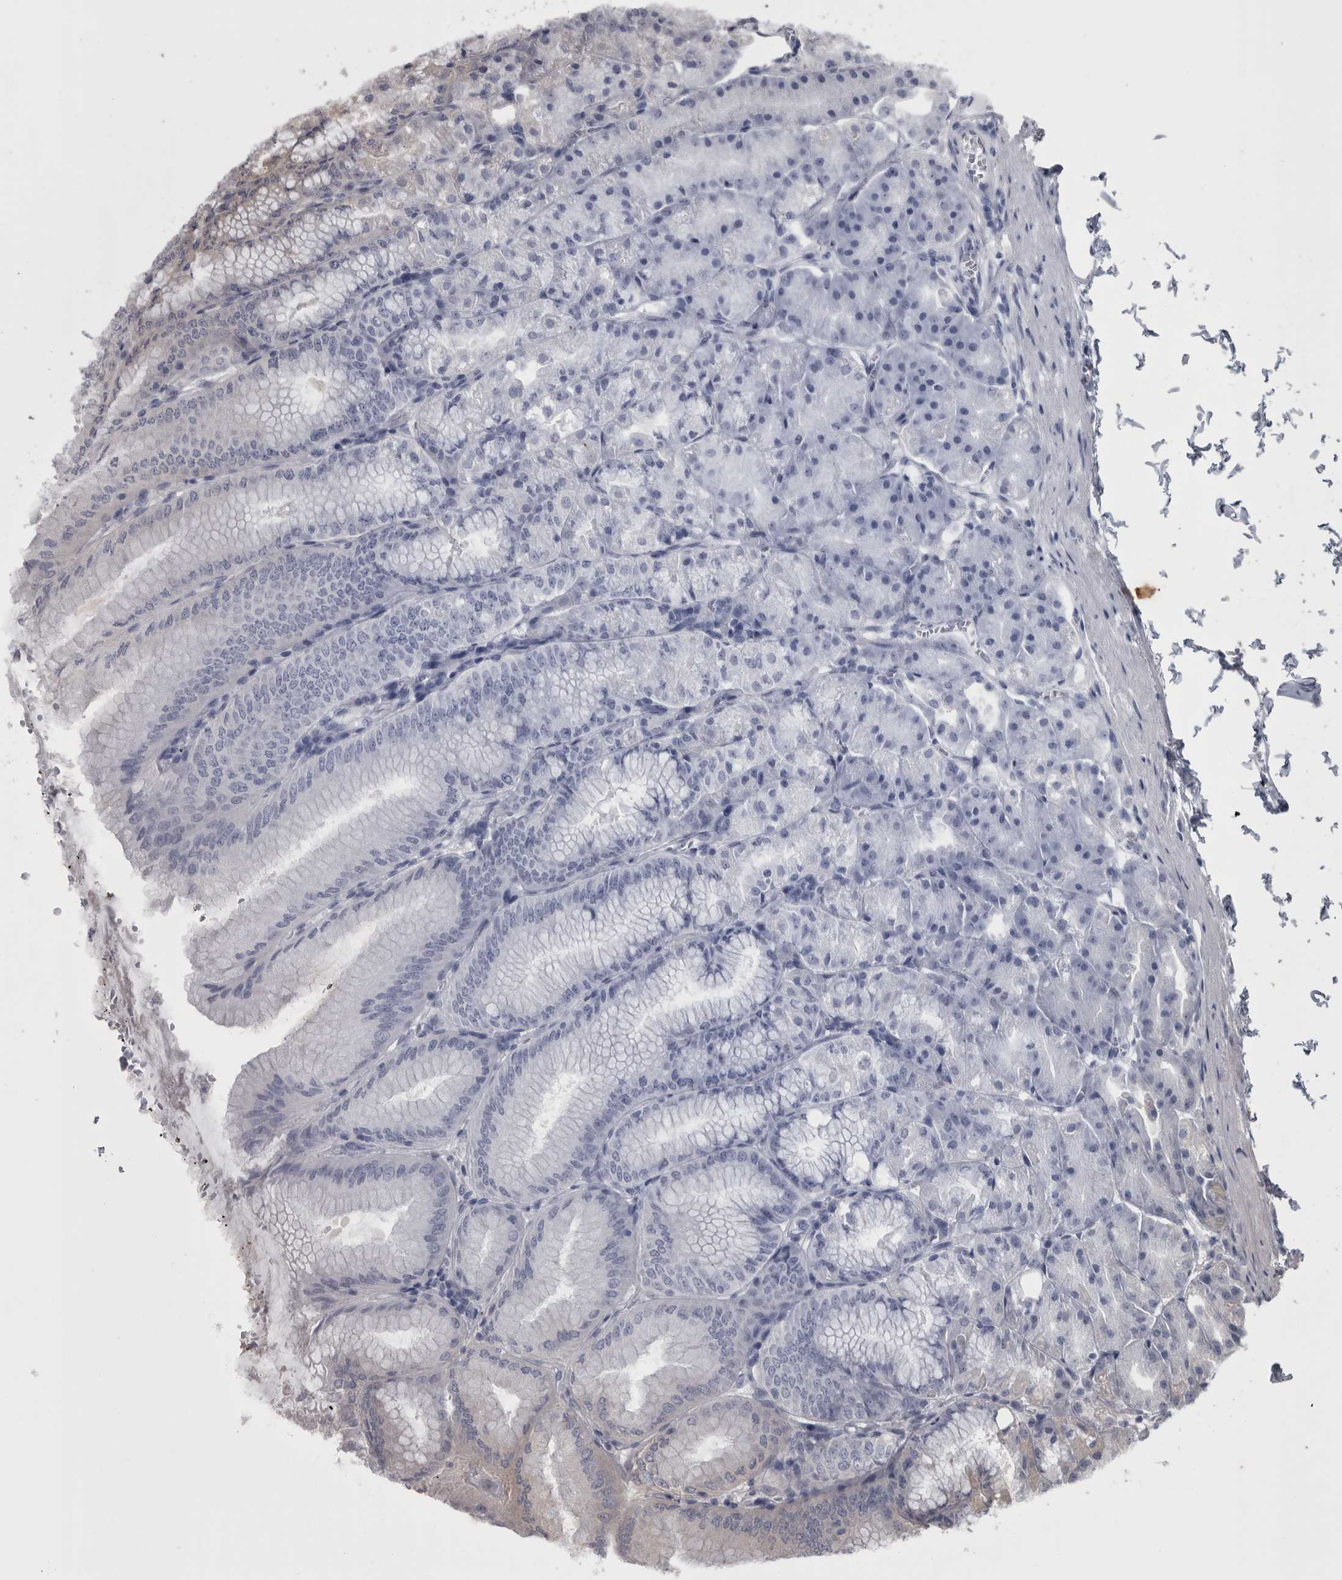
{"staining": {"intensity": "negative", "quantity": "none", "location": "none"}, "tissue": "stomach", "cell_type": "Glandular cells", "image_type": "normal", "snomed": [{"axis": "morphology", "description": "Normal tissue, NOS"}, {"axis": "topography", "description": "Stomach, lower"}], "caption": "Glandular cells are negative for brown protein staining in normal stomach. The staining is performed using DAB (3,3'-diaminobenzidine) brown chromogen with nuclei counter-stained in using hematoxylin.", "gene": "APRT", "patient": {"sex": "male", "age": 71}}